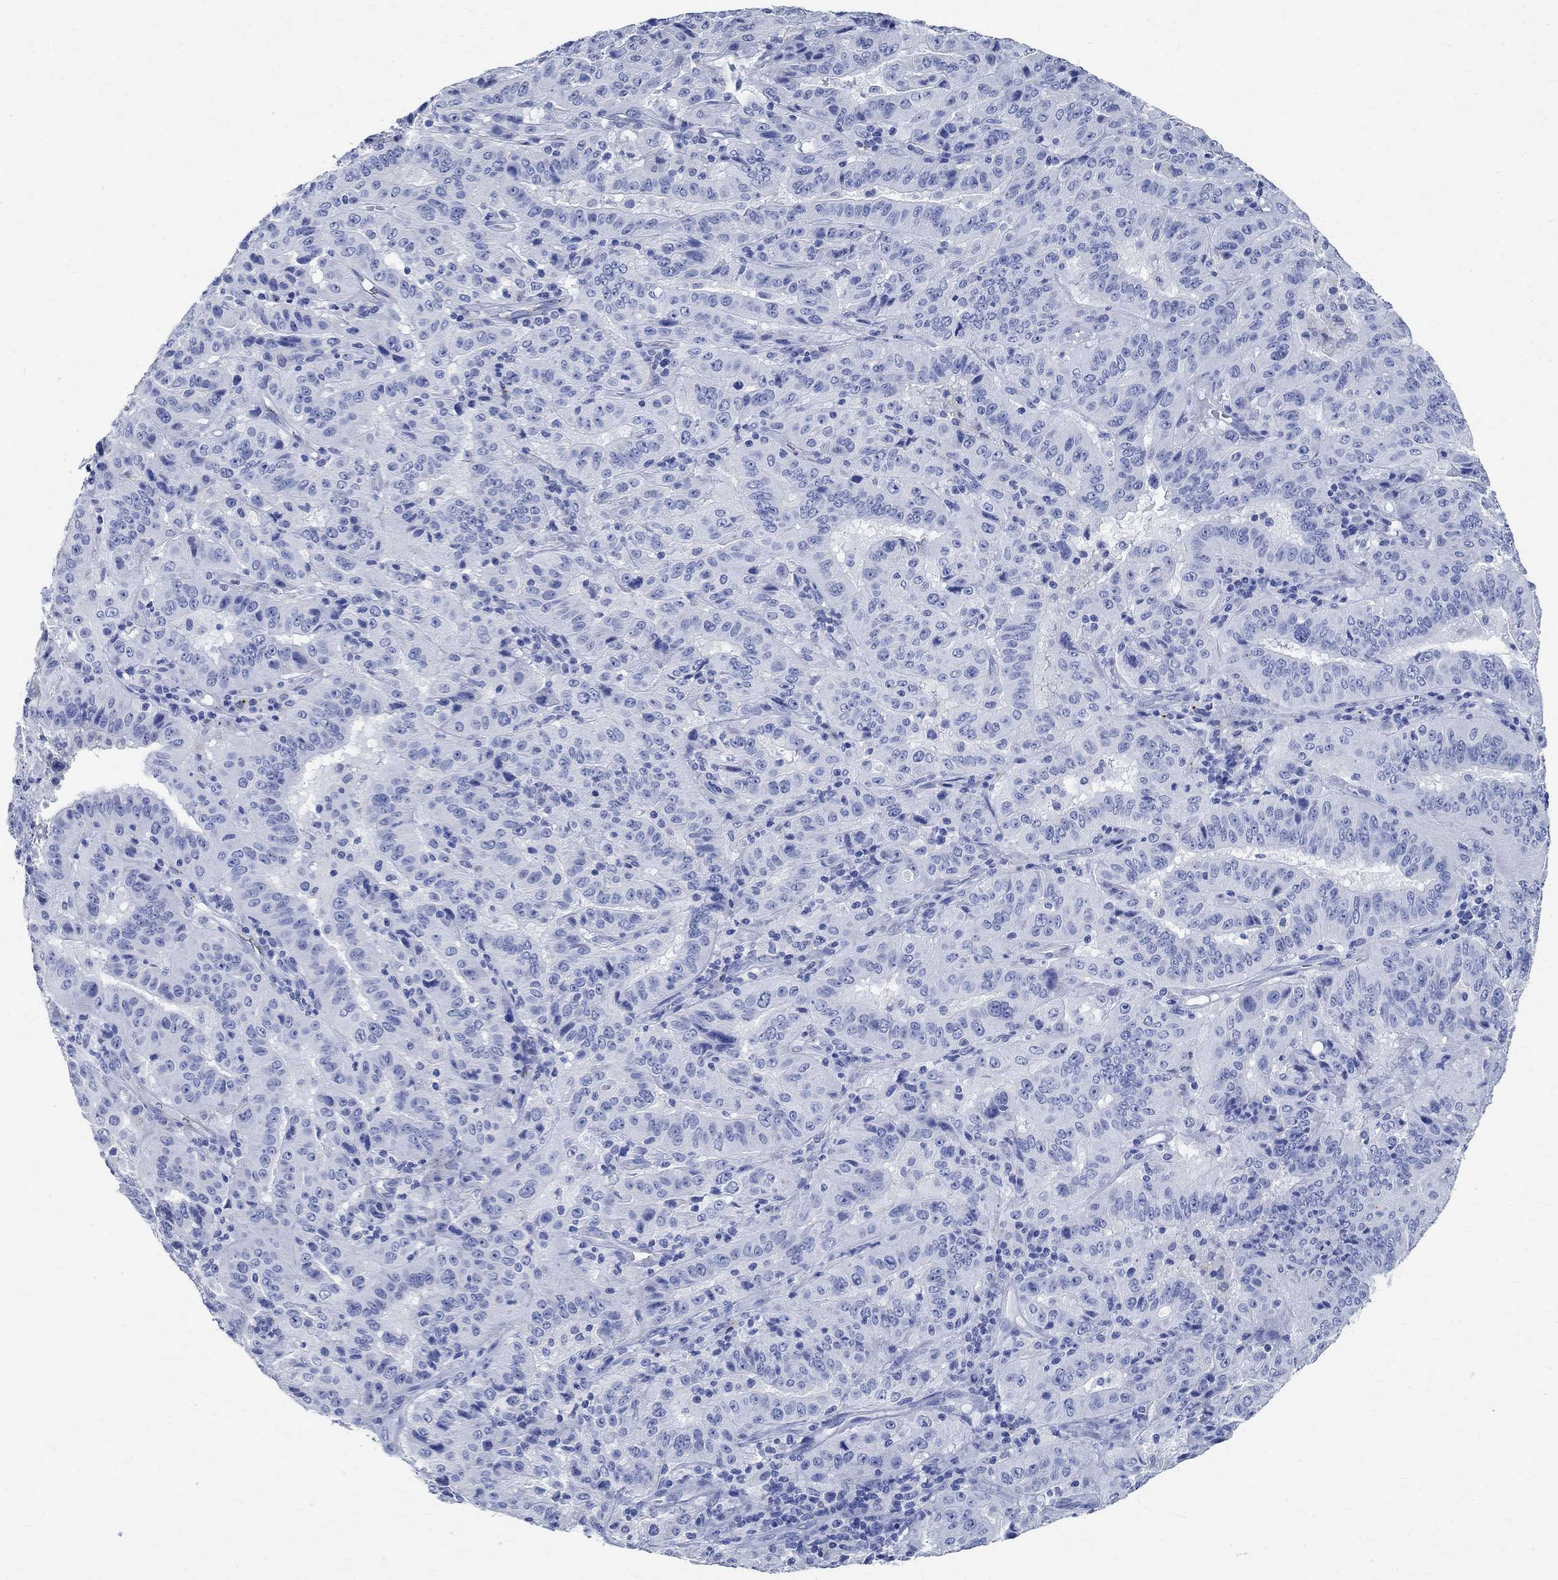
{"staining": {"intensity": "negative", "quantity": "none", "location": "none"}, "tissue": "pancreatic cancer", "cell_type": "Tumor cells", "image_type": "cancer", "snomed": [{"axis": "morphology", "description": "Adenocarcinoma, NOS"}, {"axis": "topography", "description": "Pancreas"}], "caption": "DAB immunohistochemical staining of human pancreatic adenocarcinoma shows no significant expression in tumor cells.", "gene": "TMEM221", "patient": {"sex": "male", "age": 63}}